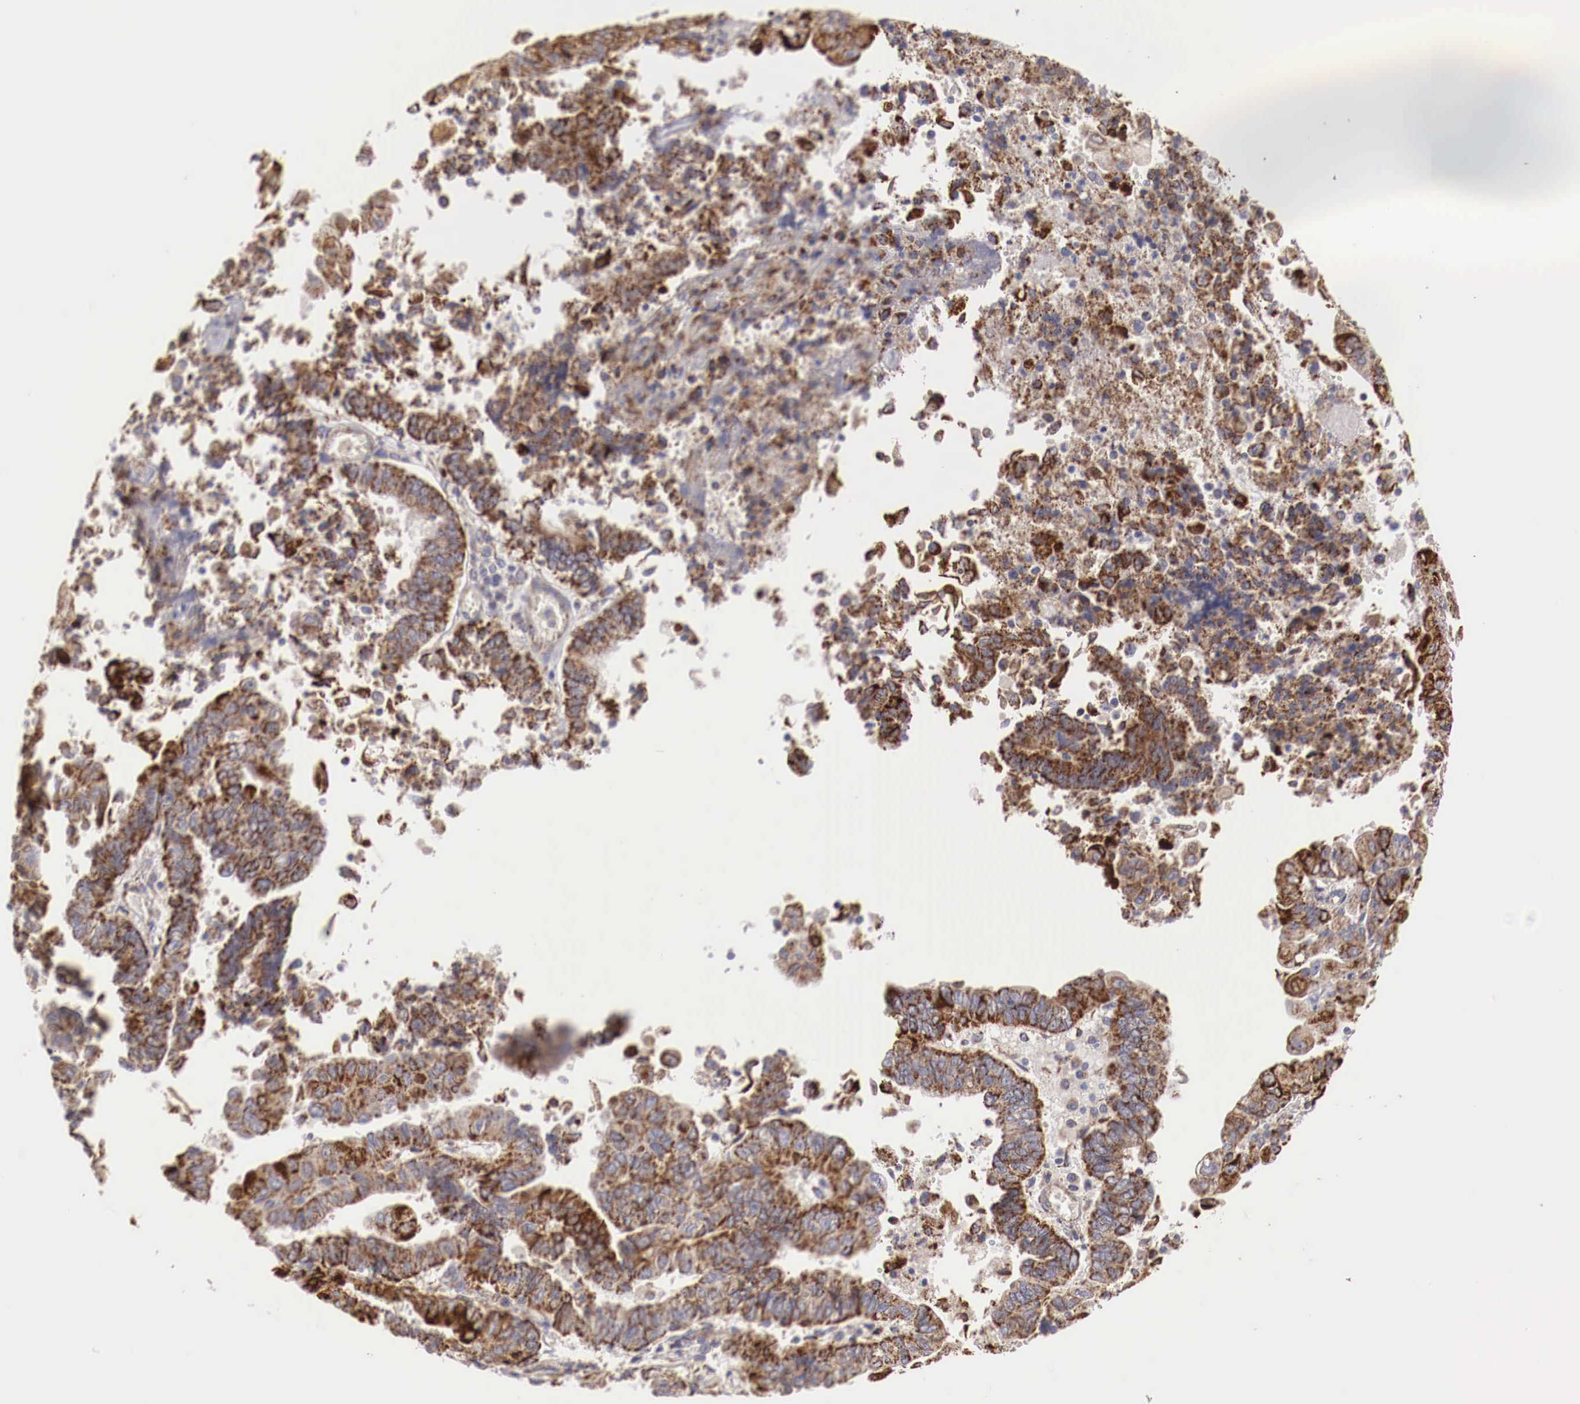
{"staining": {"intensity": "moderate", "quantity": ">75%", "location": "cytoplasmic/membranous"}, "tissue": "endometrial cancer", "cell_type": "Tumor cells", "image_type": "cancer", "snomed": [{"axis": "morphology", "description": "Adenocarcinoma, NOS"}, {"axis": "topography", "description": "Endometrium"}], "caption": "Immunohistochemical staining of human endometrial adenocarcinoma demonstrates medium levels of moderate cytoplasmic/membranous expression in about >75% of tumor cells.", "gene": "XPNPEP3", "patient": {"sex": "female", "age": 75}}